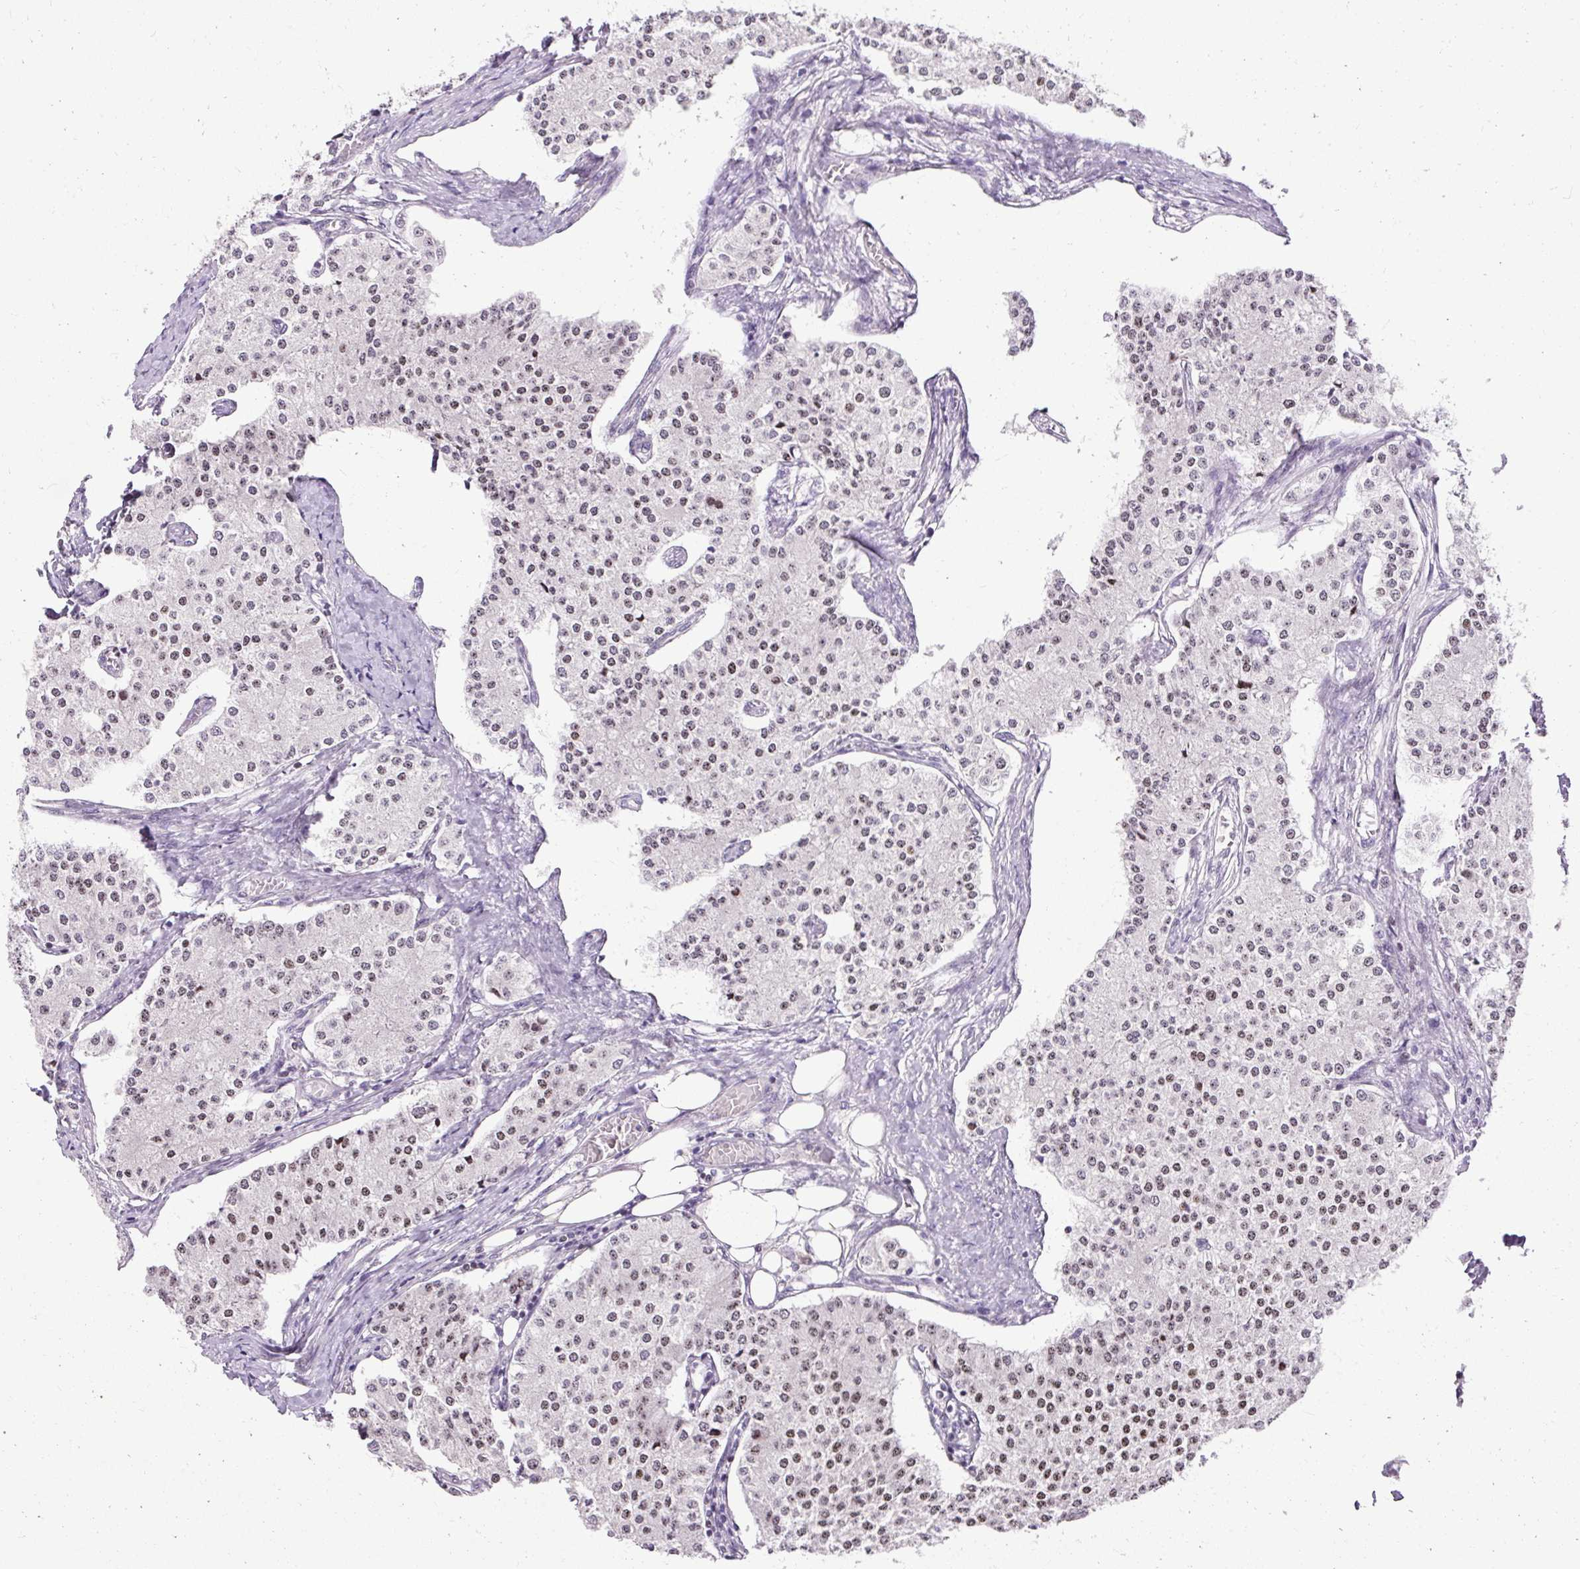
{"staining": {"intensity": "moderate", "quantity": "25%-75%", "location": "nuclear"}, "tissue": "carcinoid", "cell_type": "Tumor cells", "image_type": "cancer", "snomed": [{"axis": "morphology", "description": "Carcinoid, malignant, NOS"}, {"axis": "topography", "description": "Colon"}], "caption": "Moderate nuclear staining for a protein is seen in approximately 25%-75% of tumor cells of carcinoid using immunohistochemistry.", "gene": "ARHGEF18", "patient": {"sex": "female", "age": 52}}